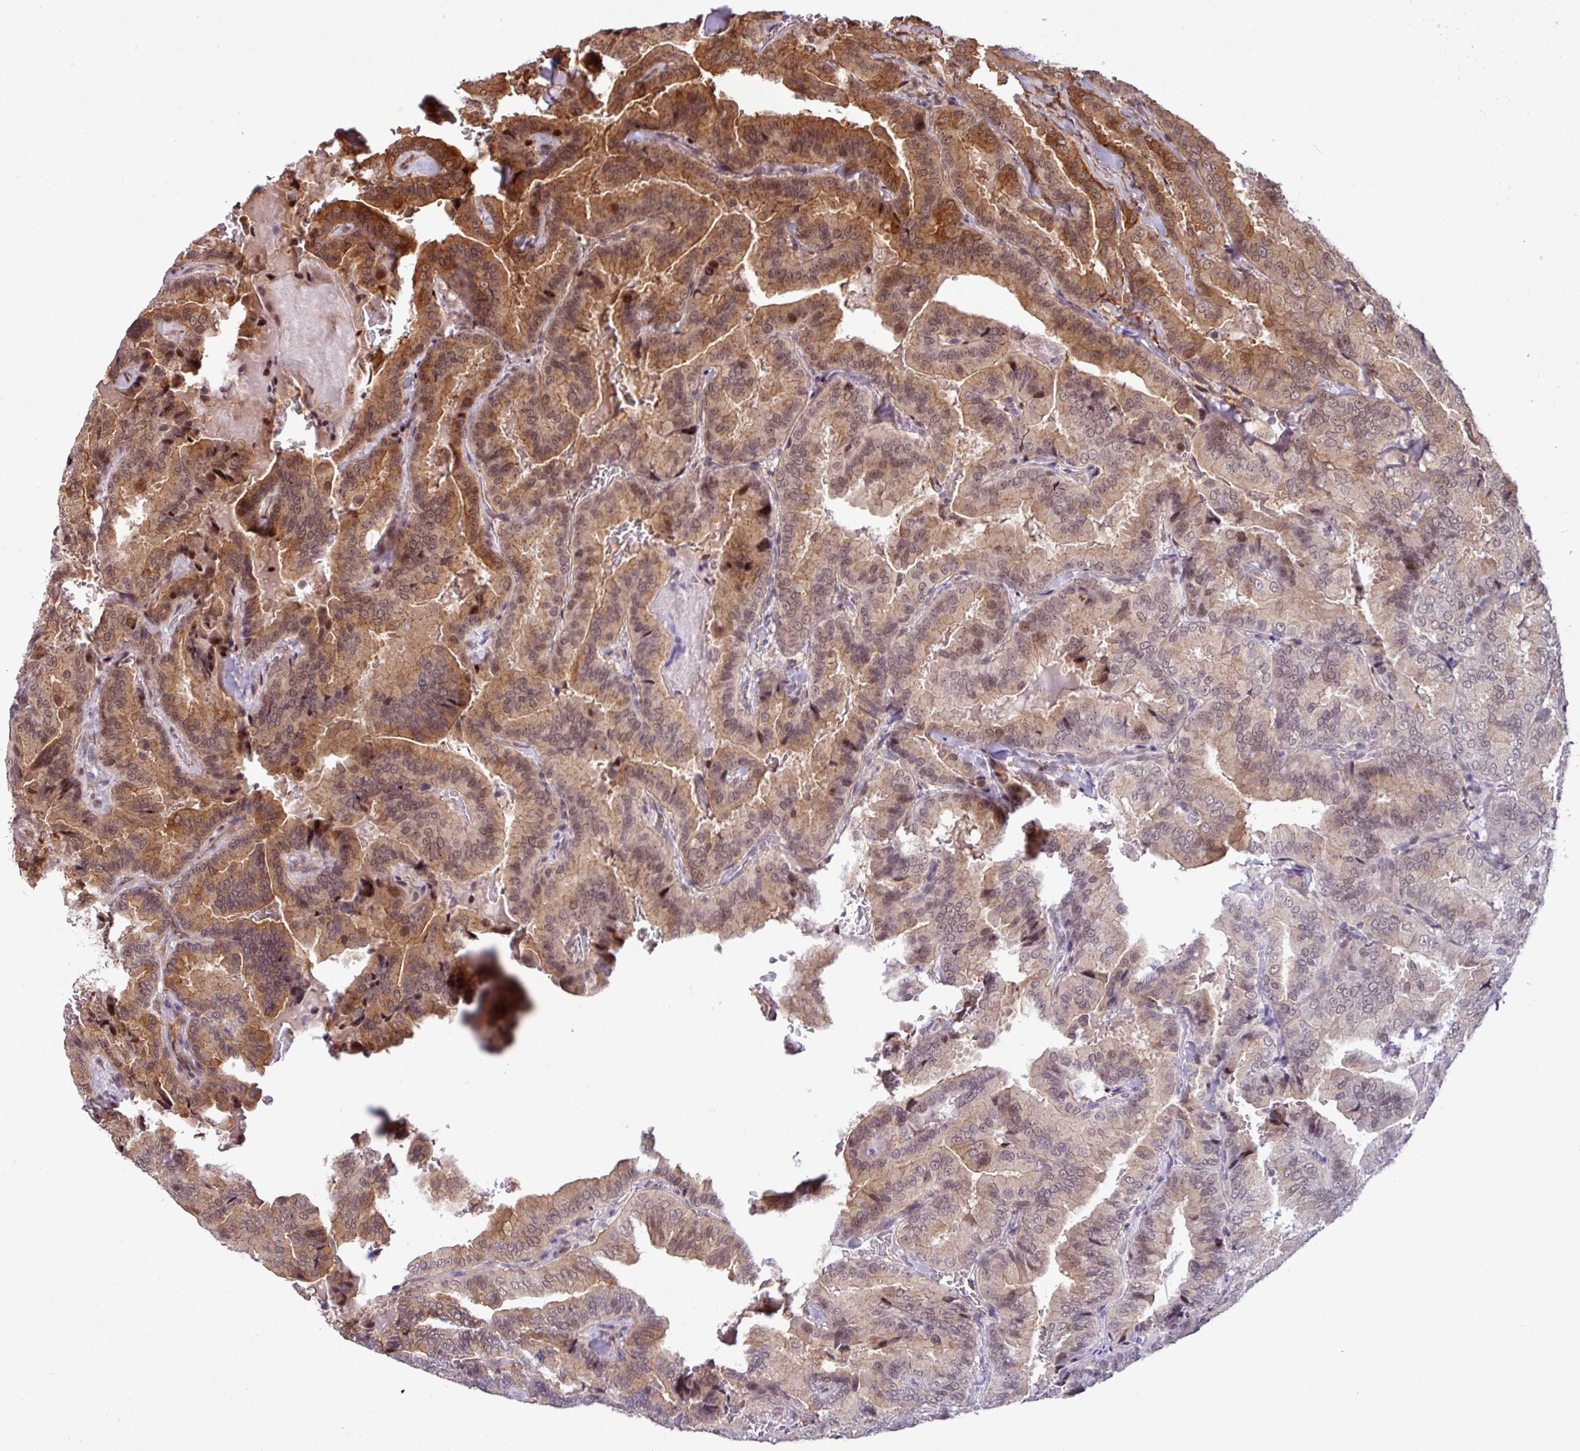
{"staining": {"intensity": "moderate", "quantity": ">75%", "location": "cytoplasmic/membranous,nuclear"}, "tissue": "thyroid cancer", "cell_type": "Tumor cells", "image_type": "cancer", "snomed": [{"axis": "morphology", "description": "Papillary adenocarcinoma, NOS"}, {"axis": "topography", "description": "Thyroid gland"}], "caption": "Protein analysis of thyroid cancer tissue exhibits moderate cytoplasmic/membranous and nuclear positivity in about >75% of tumor cells.", "gene": "C7orf50", "patient": {"sex": "male", "age": 61}}